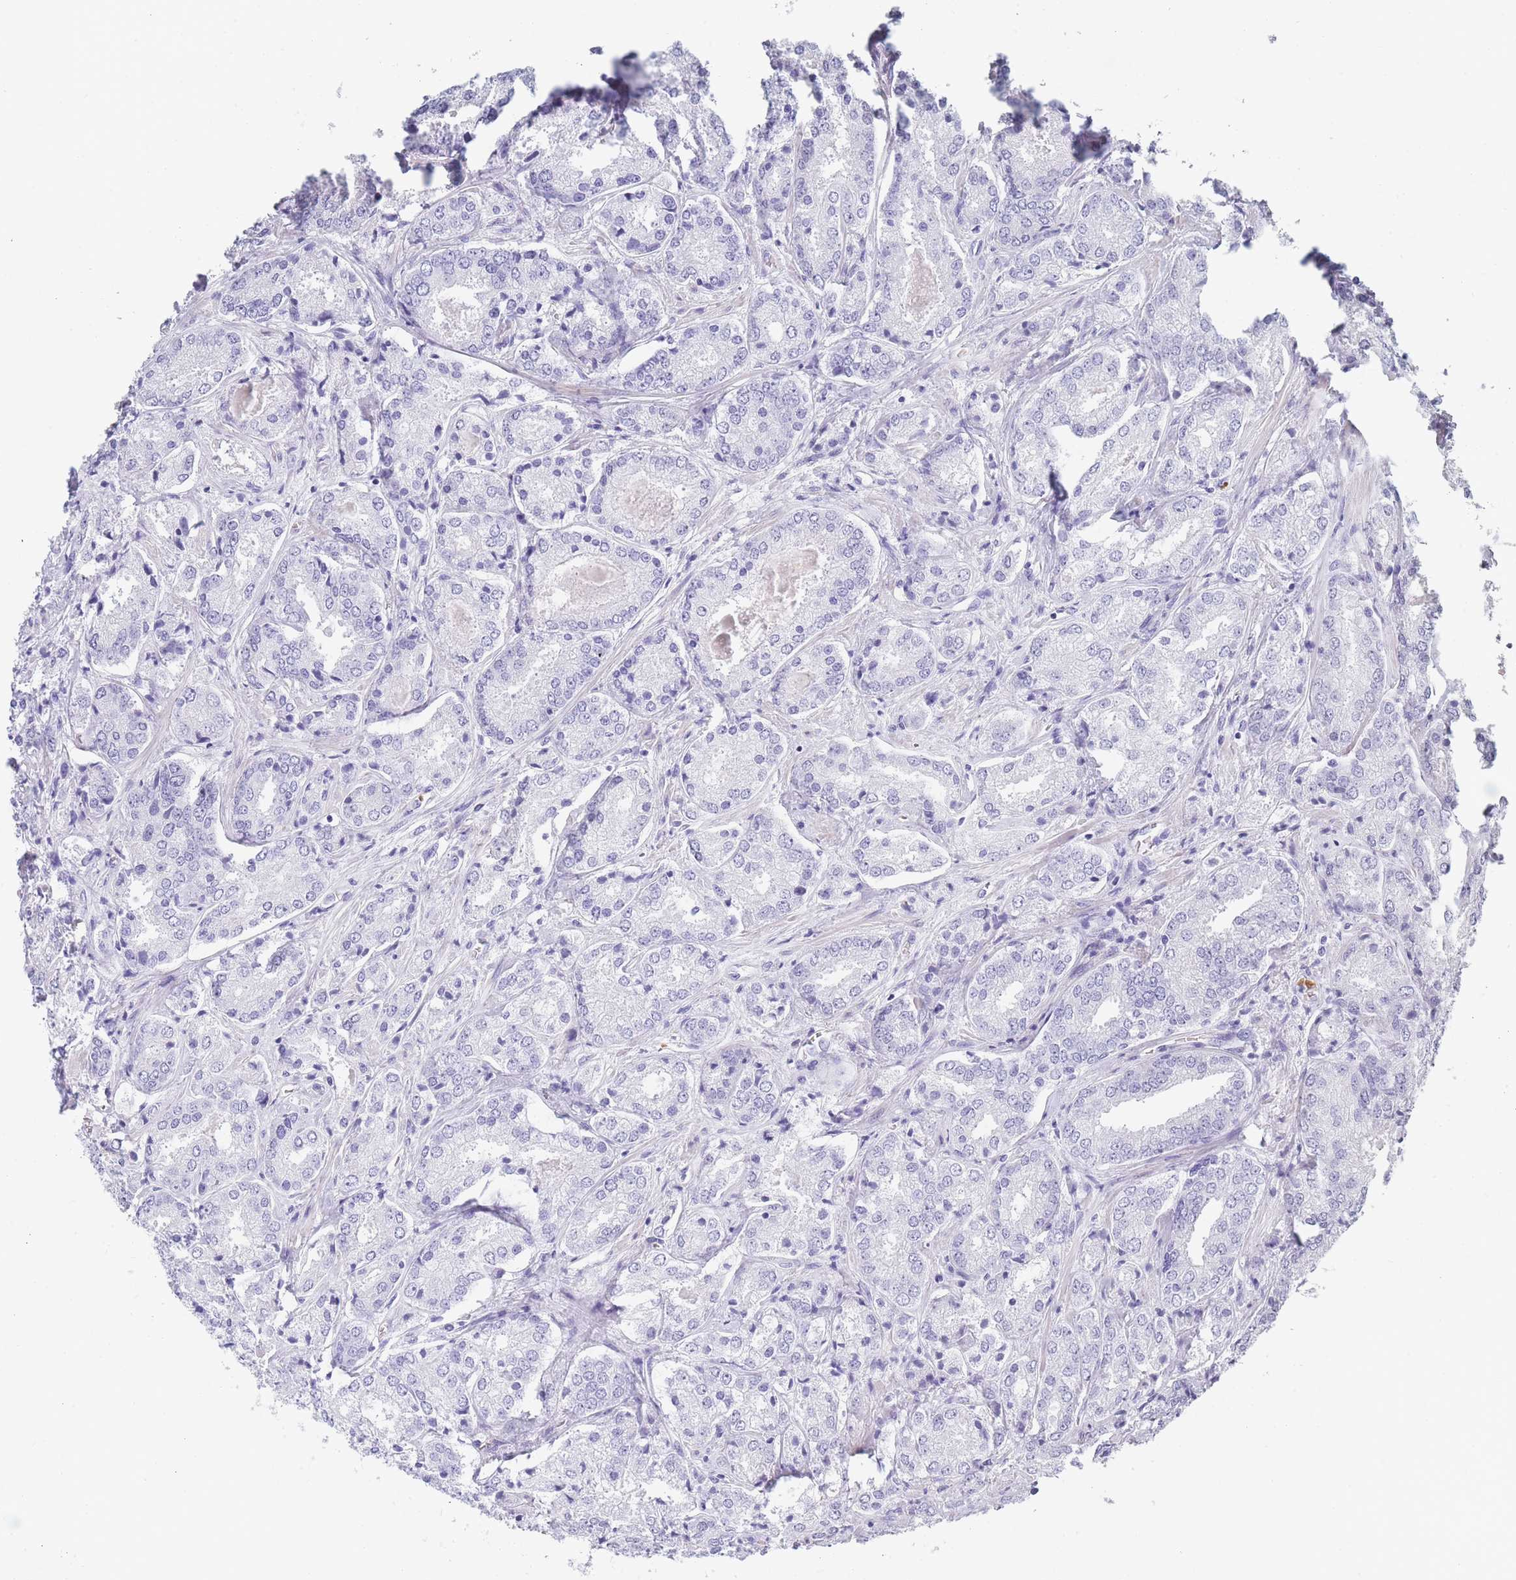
{"staining": {"intensity": "negative", "quantity": "none", "location": "none"}, "tissue": "prostate cancer", "cell_type": "Tumor cells", "image_type": "cancer", "snomed": [{"axis": "morphology", "description": "Adenocarcinoma, High grade"}, {"axis": "topography", "description": "Prostate"}], "caption": "Image shows no protein positivity in tumor cells of prostate cancer tissue.", "gene": "OR5D16", "patient": {"sex": "male", "age": 63}}